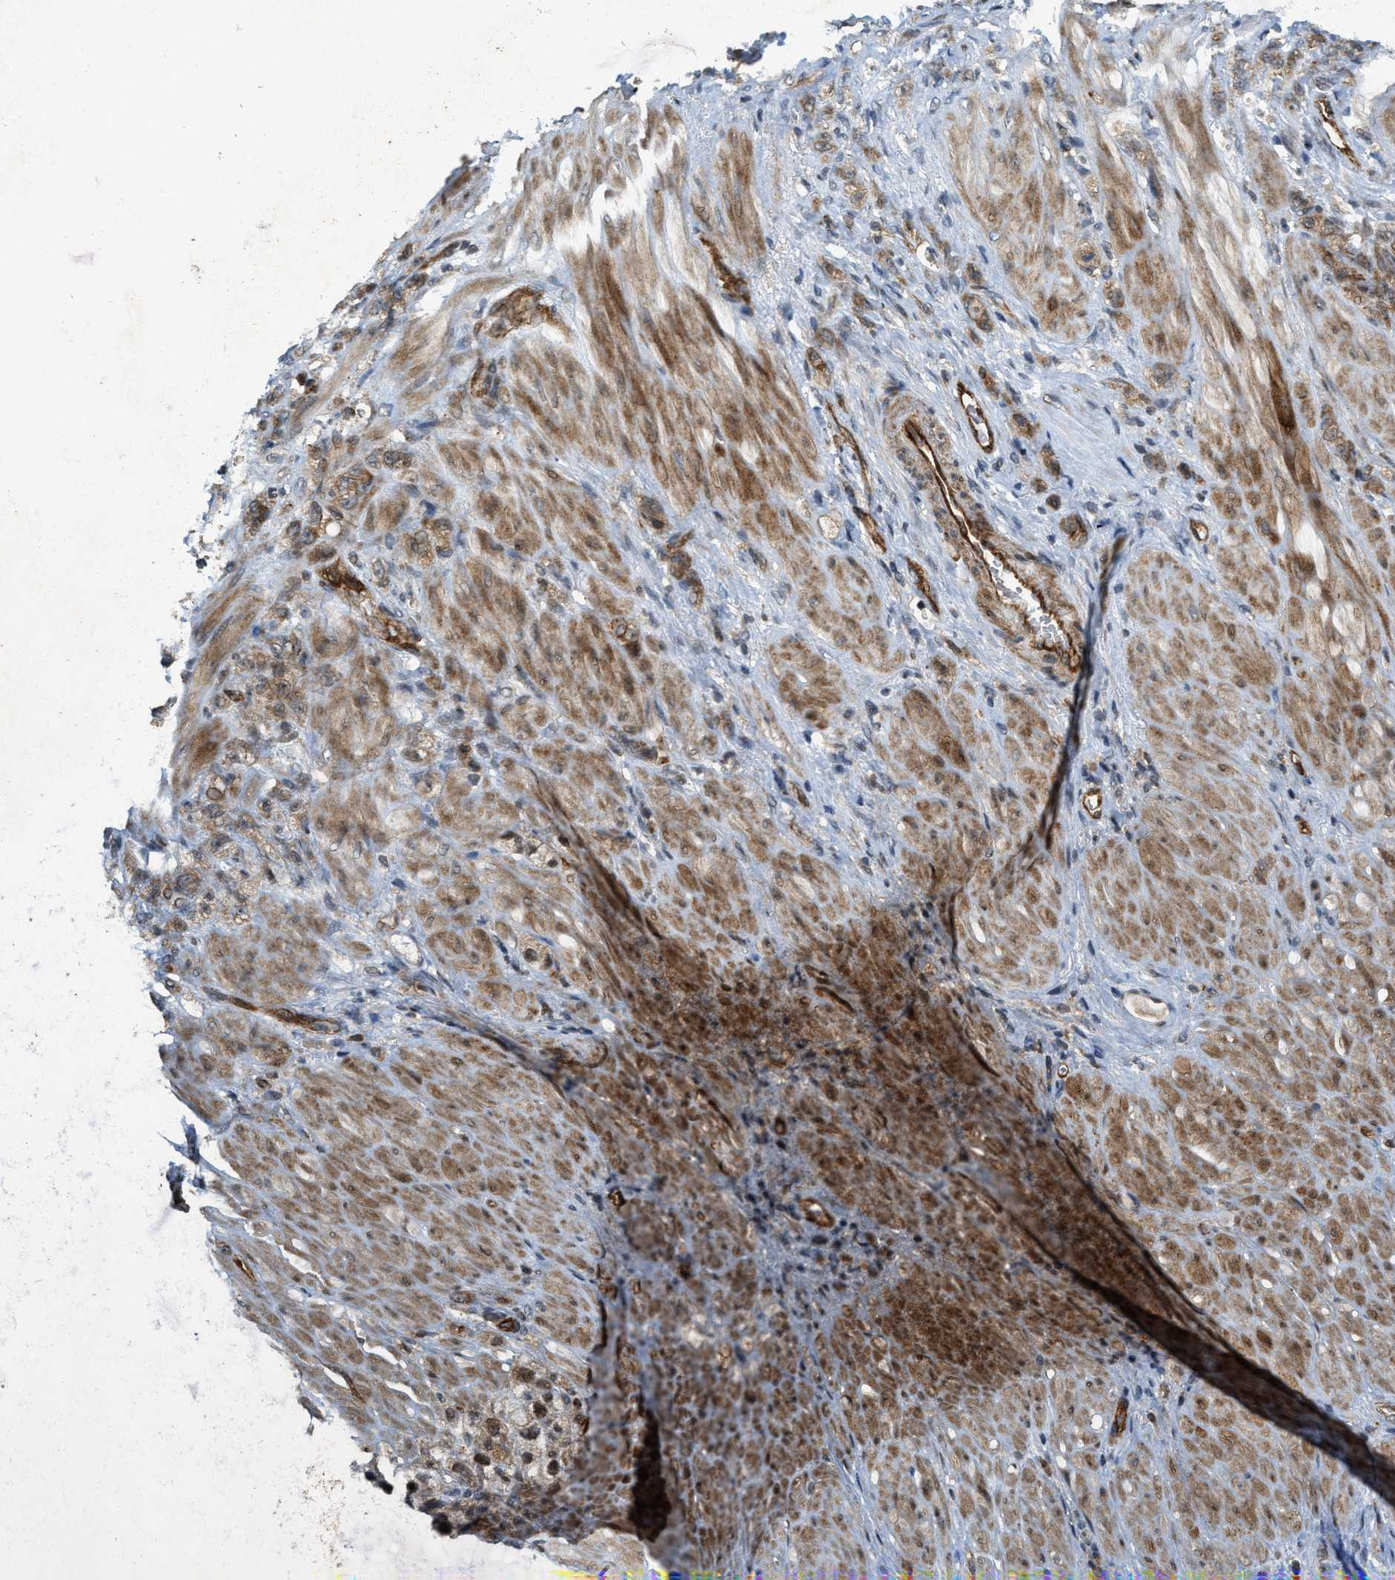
{"staining": {"intensity": "moderate", "quantity": ">75%", "location": "cytoplasmic/membranous"}, "tissue": "stomach cancer", "cell_type": "Tumor cells", "image_type": "cancer", "snomed": [{"axis": "morphology", "description": "Normal tissue, NOS"}, {"axis": "morphology", "description": "Adenocarcinoma, NOS"}, {"axis": "topography", "description": "Stomach"}], "caption": "High-magnification brightfield microscopy of stomach cancer (adenocarcinoma) stained with DAB (brown) and counterstained with hematoxylin (blue). tumor cells exhibit moderate cytoplasmic/membranous staining is appreciated in about>75% of cells. (brown staining indicates protein expression, while blue staining denotes nuclei).", "gene": "DPF2", "patient": {"sex": "male", "age": 82}}